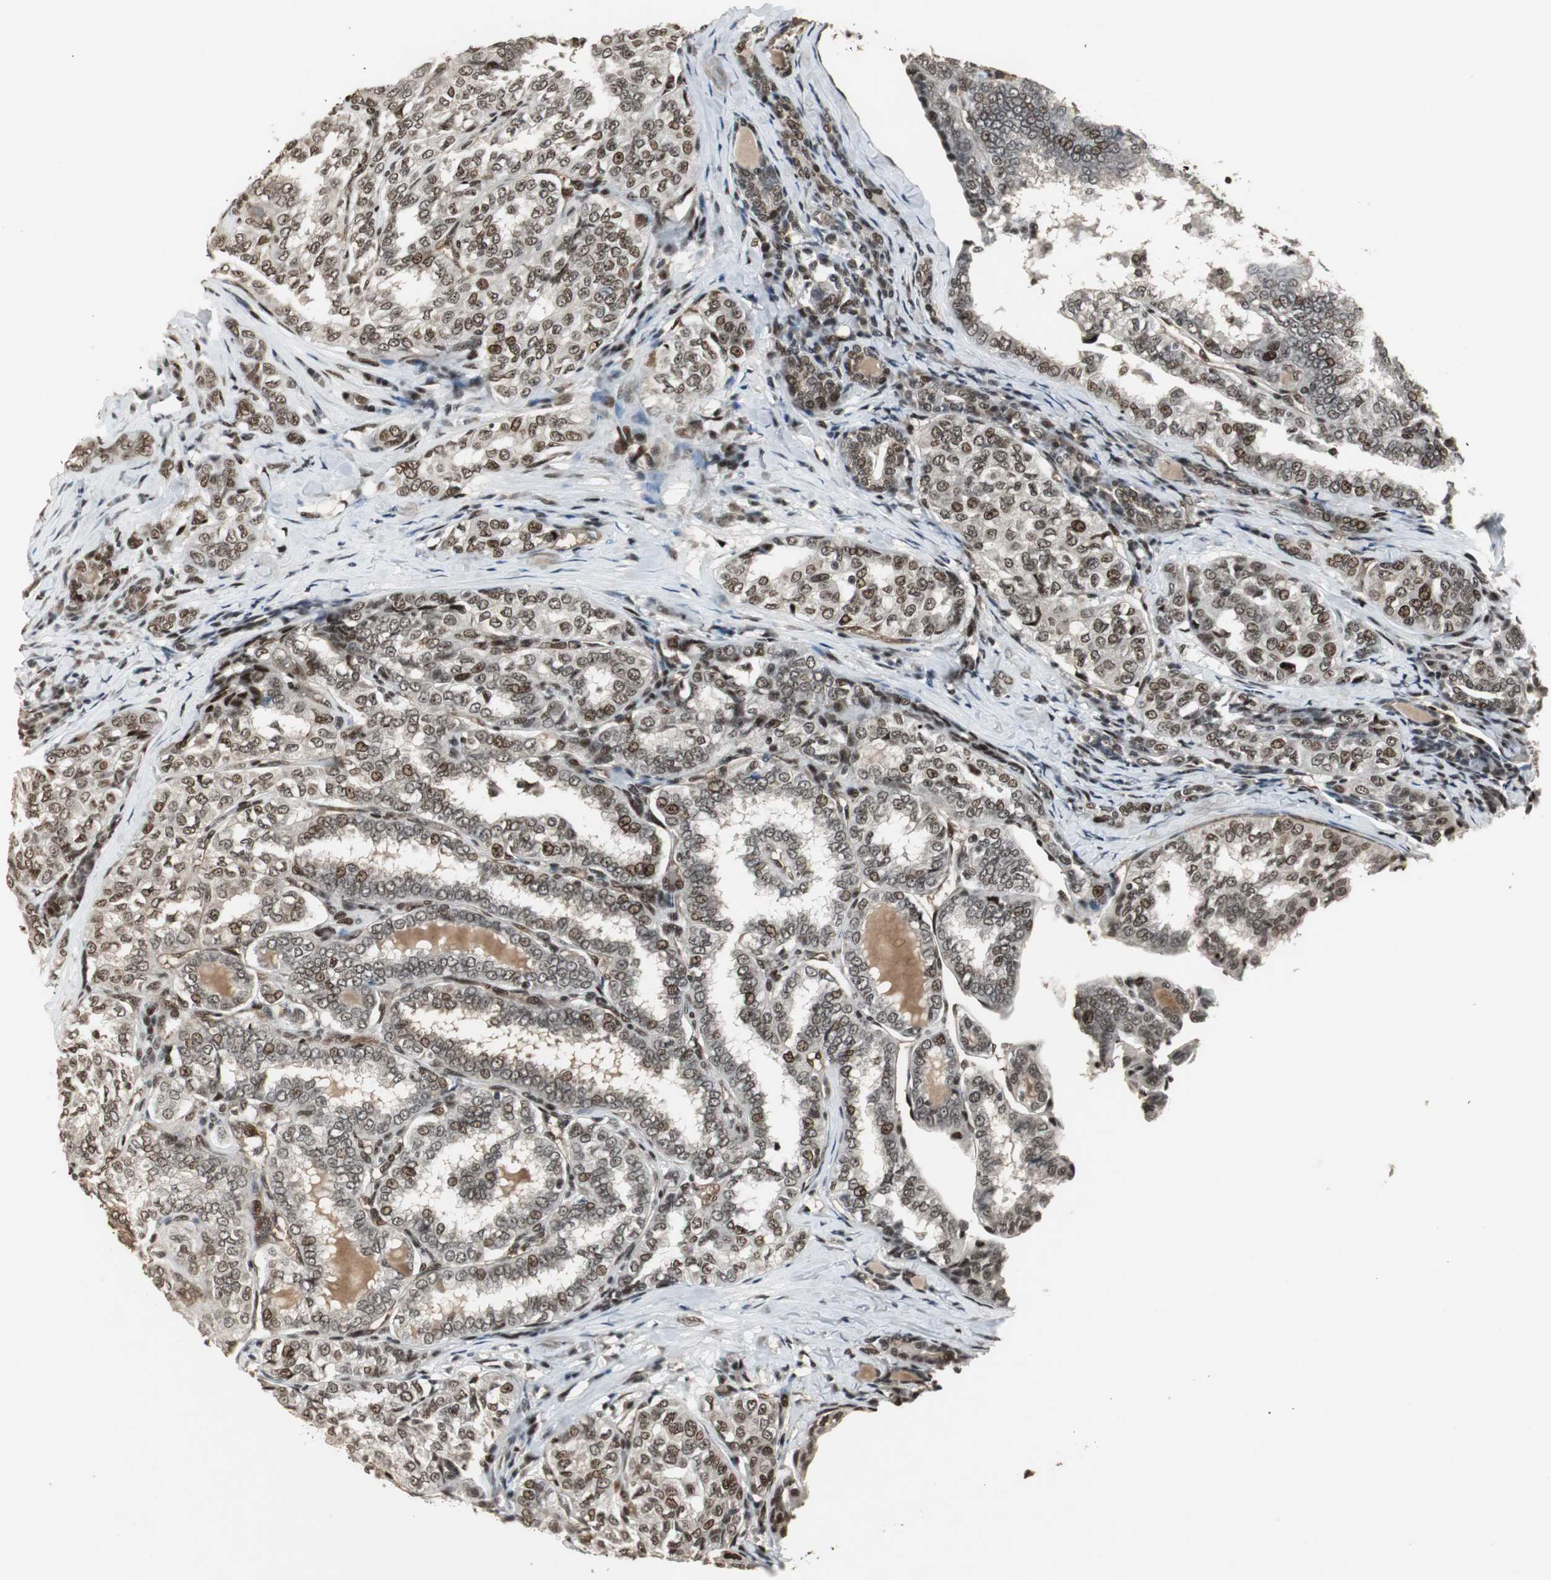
{"staining": {"intensity": "moderate", "quantity": "25%-75%", "location": "nuclear"}, "tissue": "thyroid cancer", "cell_type": "Tumor cells", "image_type": "cancer", "snomed": [{"axis": "morphology", "description": "Papillary adenocarcinoma, NOS"}, {"axis": "topography", "description": "Thyroid gland"}], "caption": "Brown immunohistochemical staining in papillary adenocarcinoma (thyroid) shows moderate nuclear expression in approximately 25%-75% of tumor cells.", "gene": "TAF5", "patient": {"sex": "female", "age": 30}}